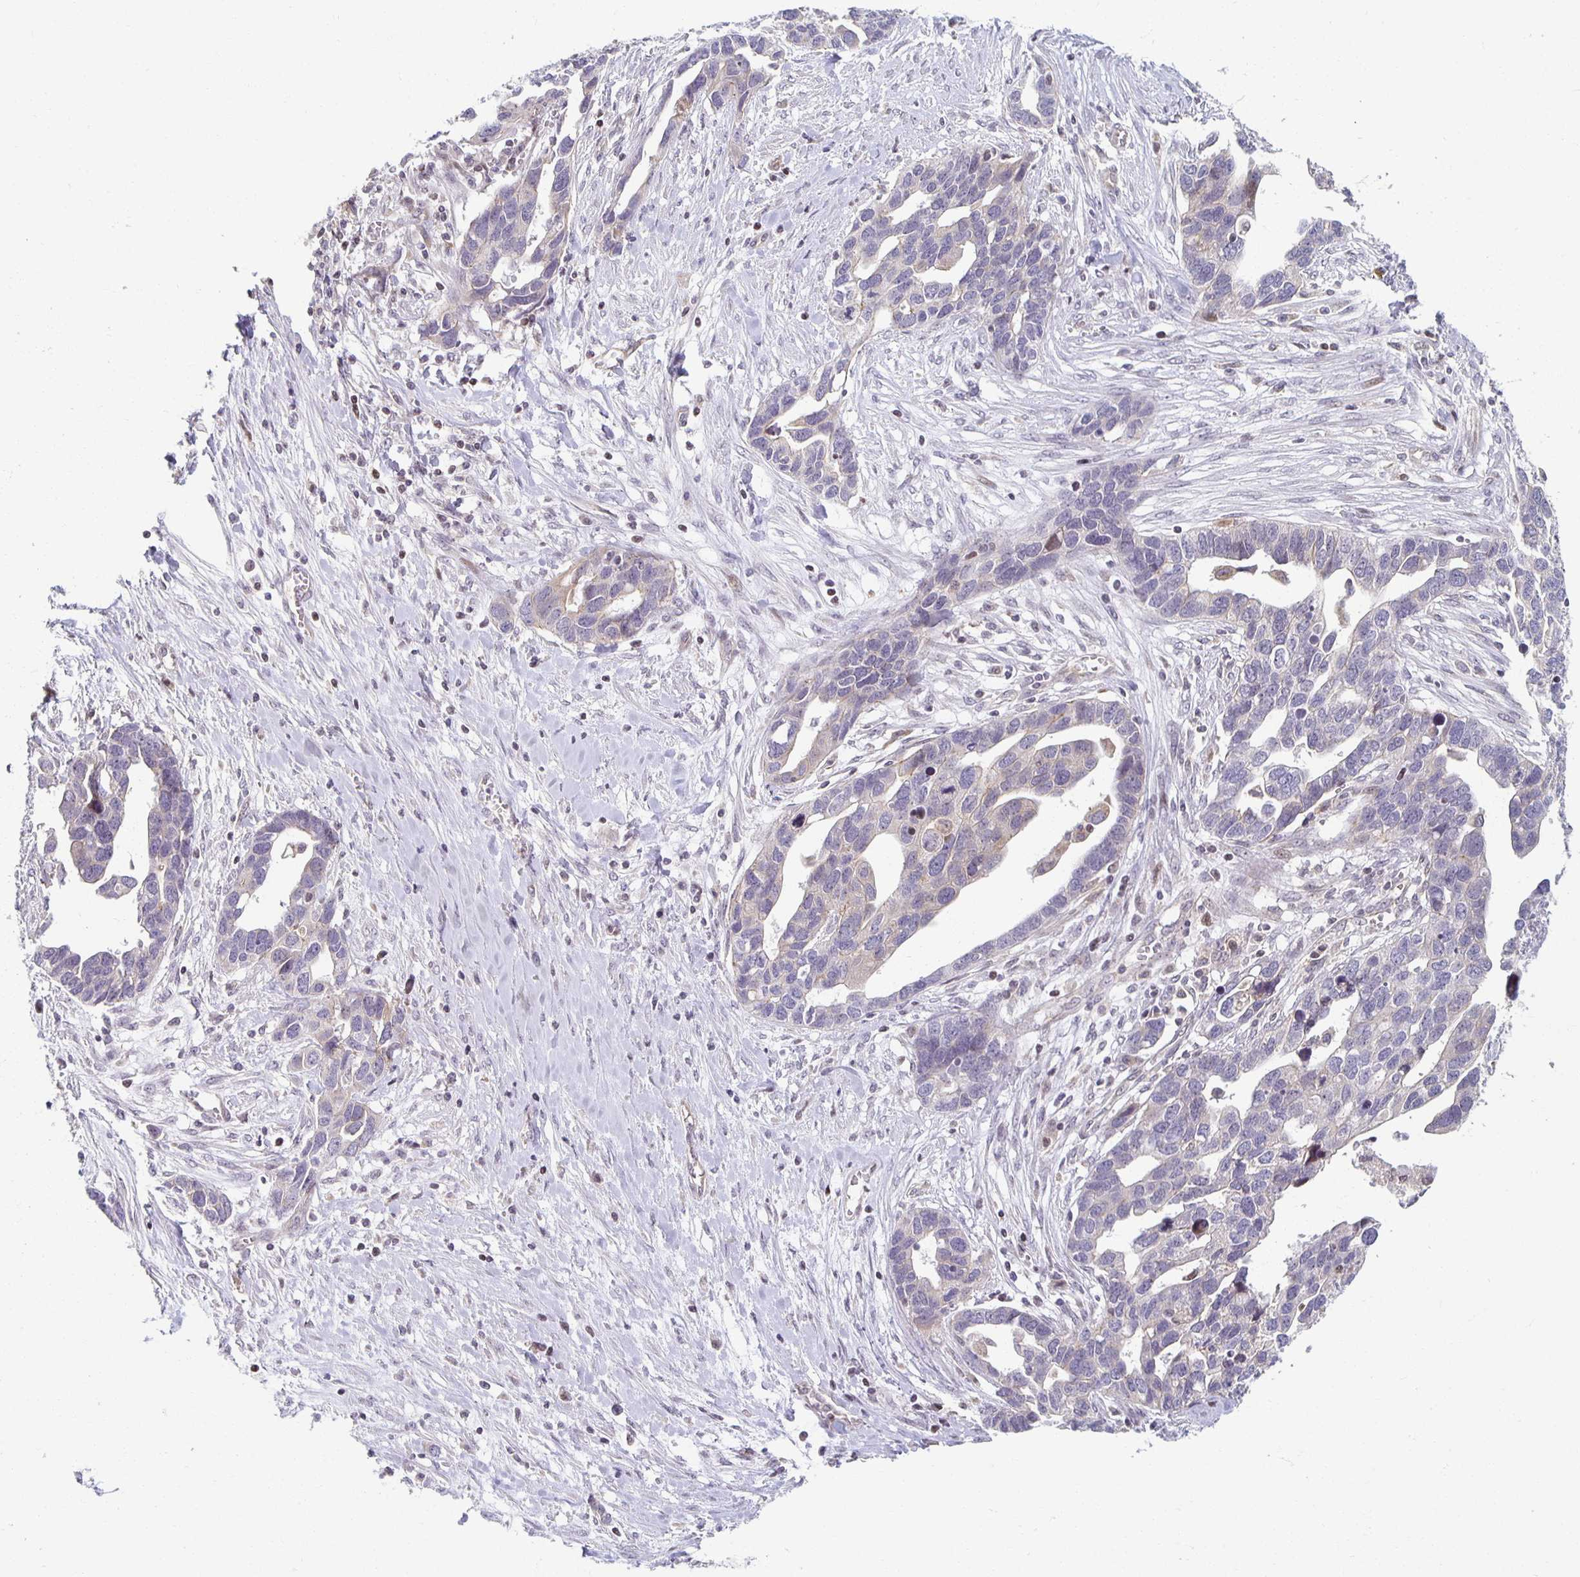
{"staining": {"intensity": "negative", "quantity": "none", "location": "none"}, "tissue": "ovarian cancer", "cell_type": "Tumor cells", "image_type": "cancer", "snomed": [{"axis": "morphology", "description": "Cystadenocarcinoma, serous, NOS"}, {"axis": "topography", "description": "Ovary"}], "caption": "There is no significant positivity in tumor cells of ovarian cancer (serous cystadenocarcinoma).", "gene": "HCFC1R1", "patient": {"sex": "female", "age": 54}}